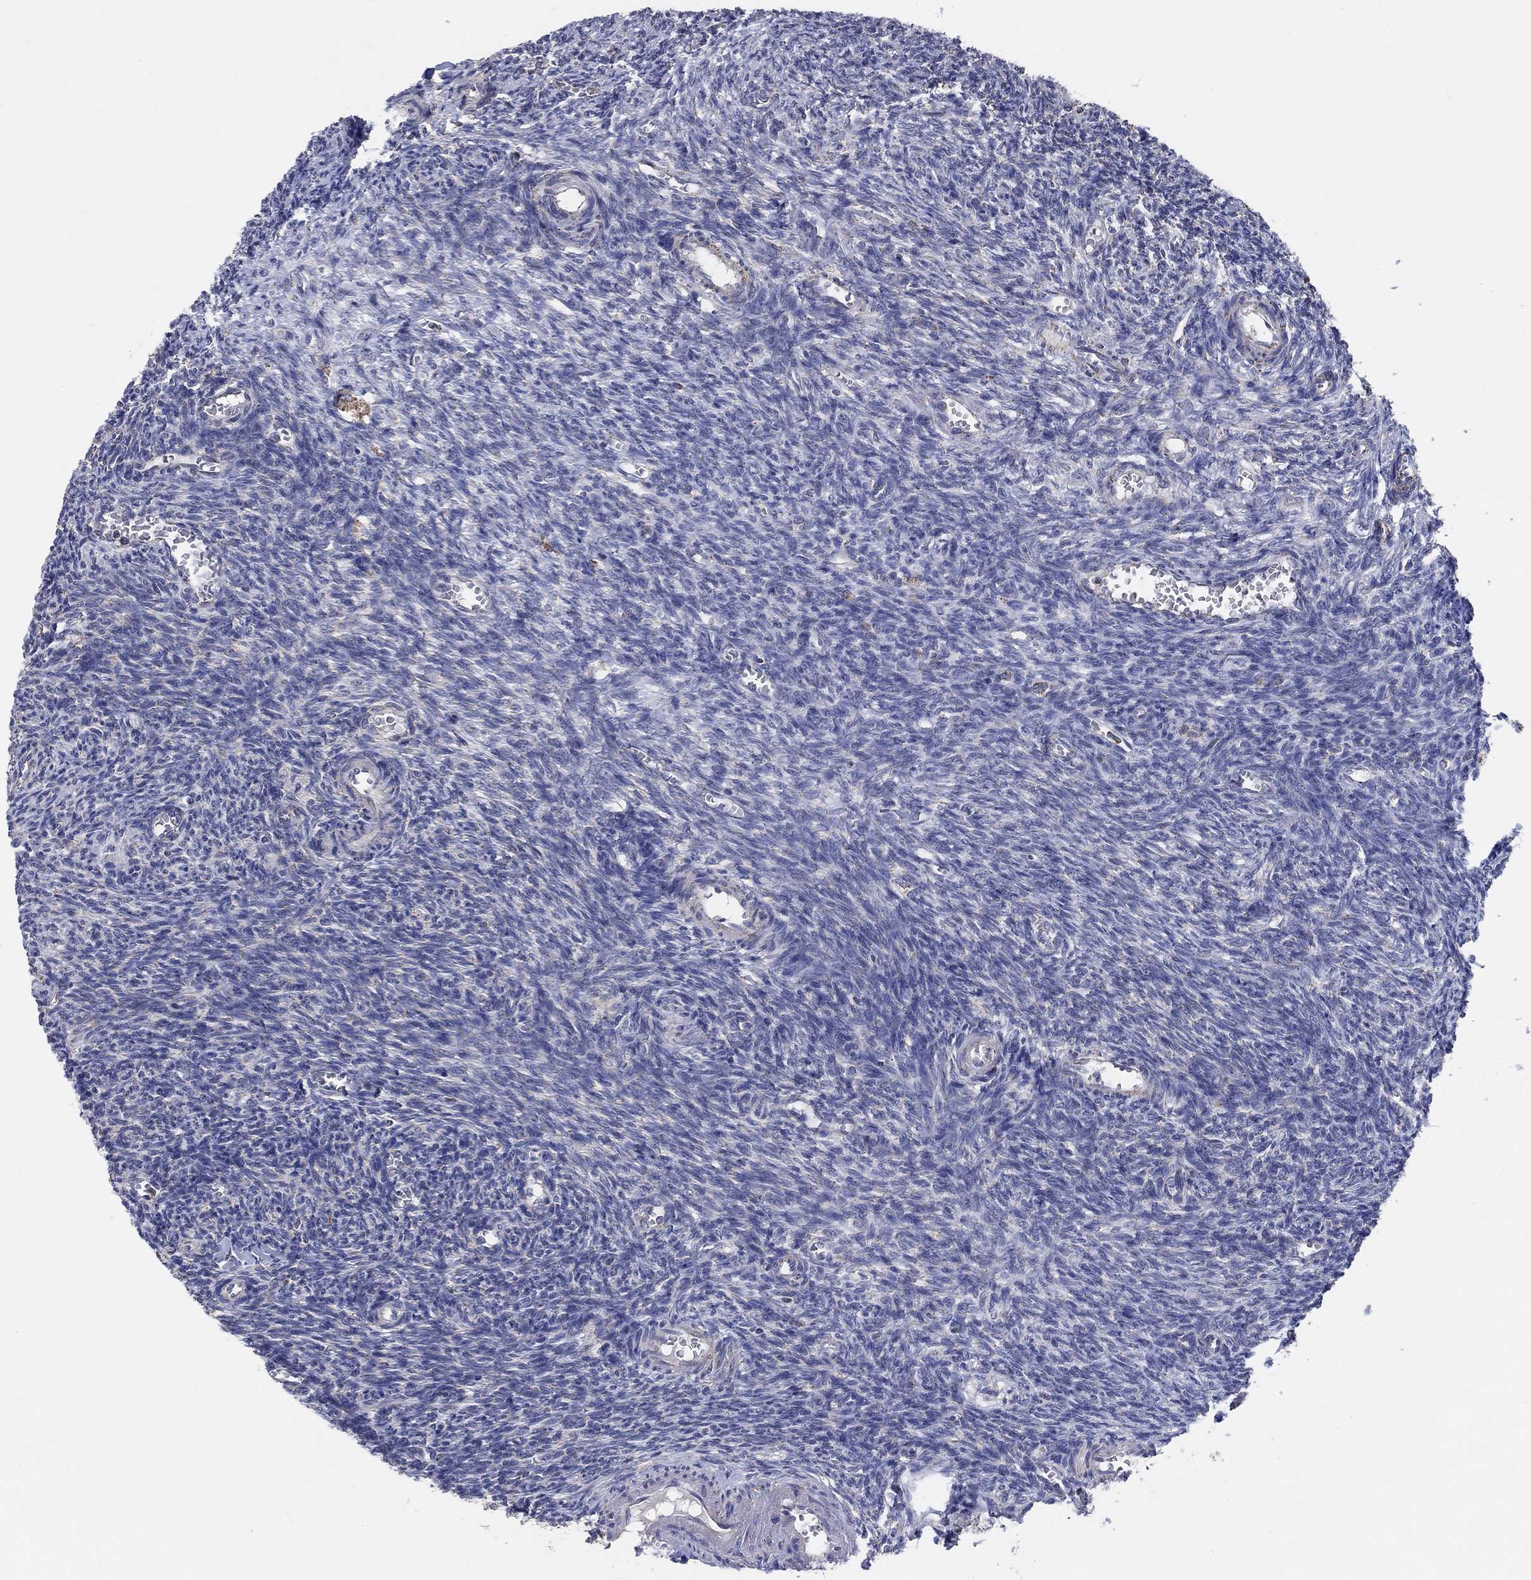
{"staining": {"intensity": "moderate", "quantity": "25%-75%", "location": "cytoplasmic/membranous"}, "tissue": "ovary", "cell_type": "Follicle cells", "image_type": "normal", "snomed": [{"axis": "morphology", "description": "Normal tissue, NOS"}, {"axis": "topography", "description": "Ovary"}], "caption": "Protein analysis of benign ovary exhibits moderate cytoplasmic/membranous positivity in approximately 25%-75% of follicle cells. Using DAB (brown) and hematoxylin (blue) stains, captured at high magnification using brightfield microscopy.", "gene": "C9orf85", "patient": {"sex": "female", "age": 27}}